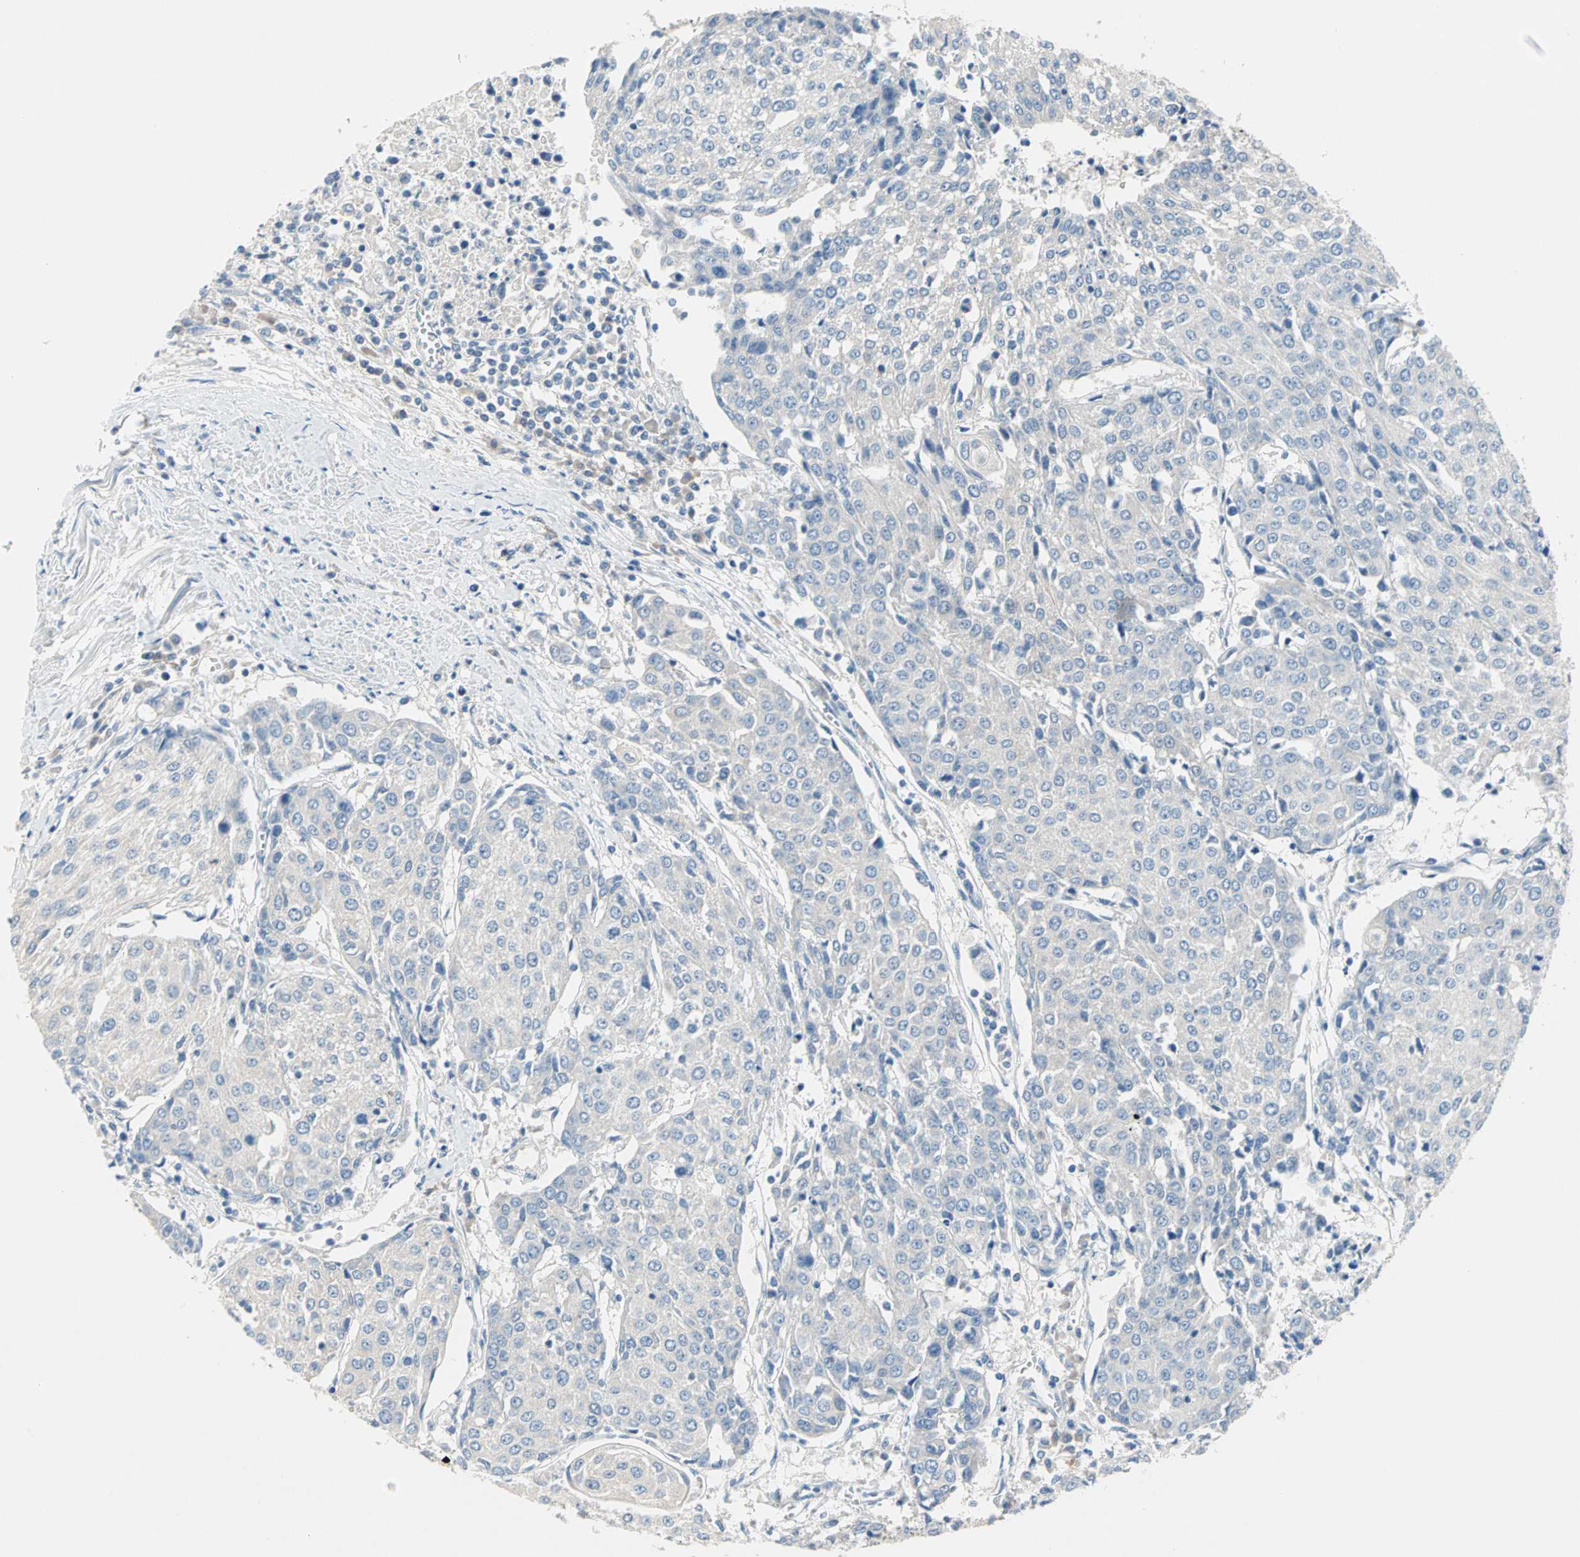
{"staining": {"intensity": "negative", "quantity": "none", "location": "none"}, "tissue": "urothelial cancer", "cell_type": "Tumor cells", "image_type": "cancer", "snomed": [{"axis": "morphology", "description": "Urothelial carcinoma, High grade"}, {"axis": "topography", "description": "Urinary bladder"}], "caption": "Immunohistochemistry (IHC) of human urothelial cancer shows no staining in tumor cells.", "gene": "MPI", "patient": {"sex": "female", "age": 85}}